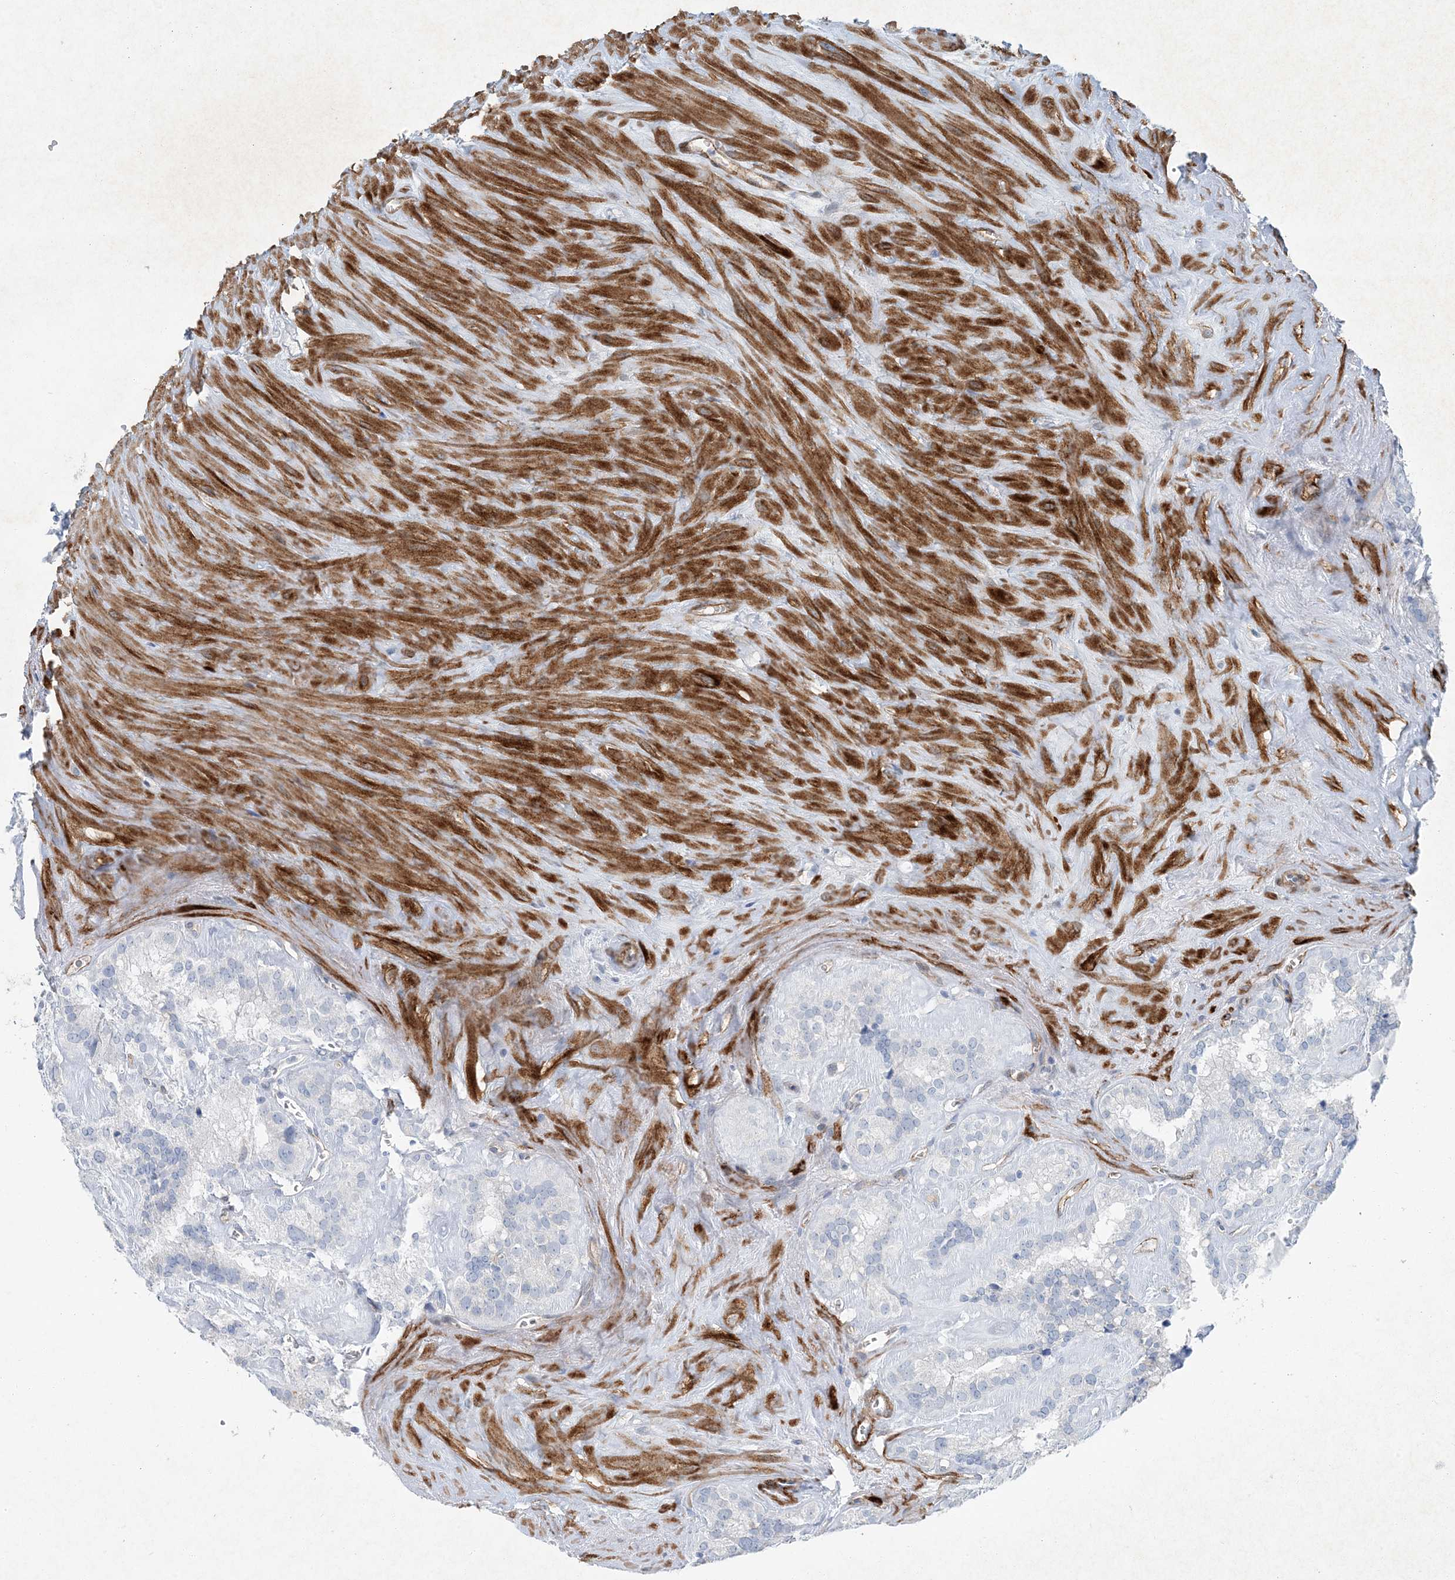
{"staining": {"intensity": "negative", "quantity": "none", "location": "none"}, "tissue": "seminal vesicle", "cell_type": "Glandular cells", "image_type": "normal", "snomed": [{"axis": "morphology", "description": "Normal tissue, NOS"}, {"axis": "topography", "description": "Prostate"}, {"axis": "topography", "description": "Seminal veicle"}], "caption": "Unremarkable seminal vesicle was stained to show a protein in brown. There is no significant staining in glandular cells. (Immunohistochemistry (ihc), brightfield microscopy, high magnification).", "gene": "PGM5", "patient": {"sex": "male", "age": 59}}